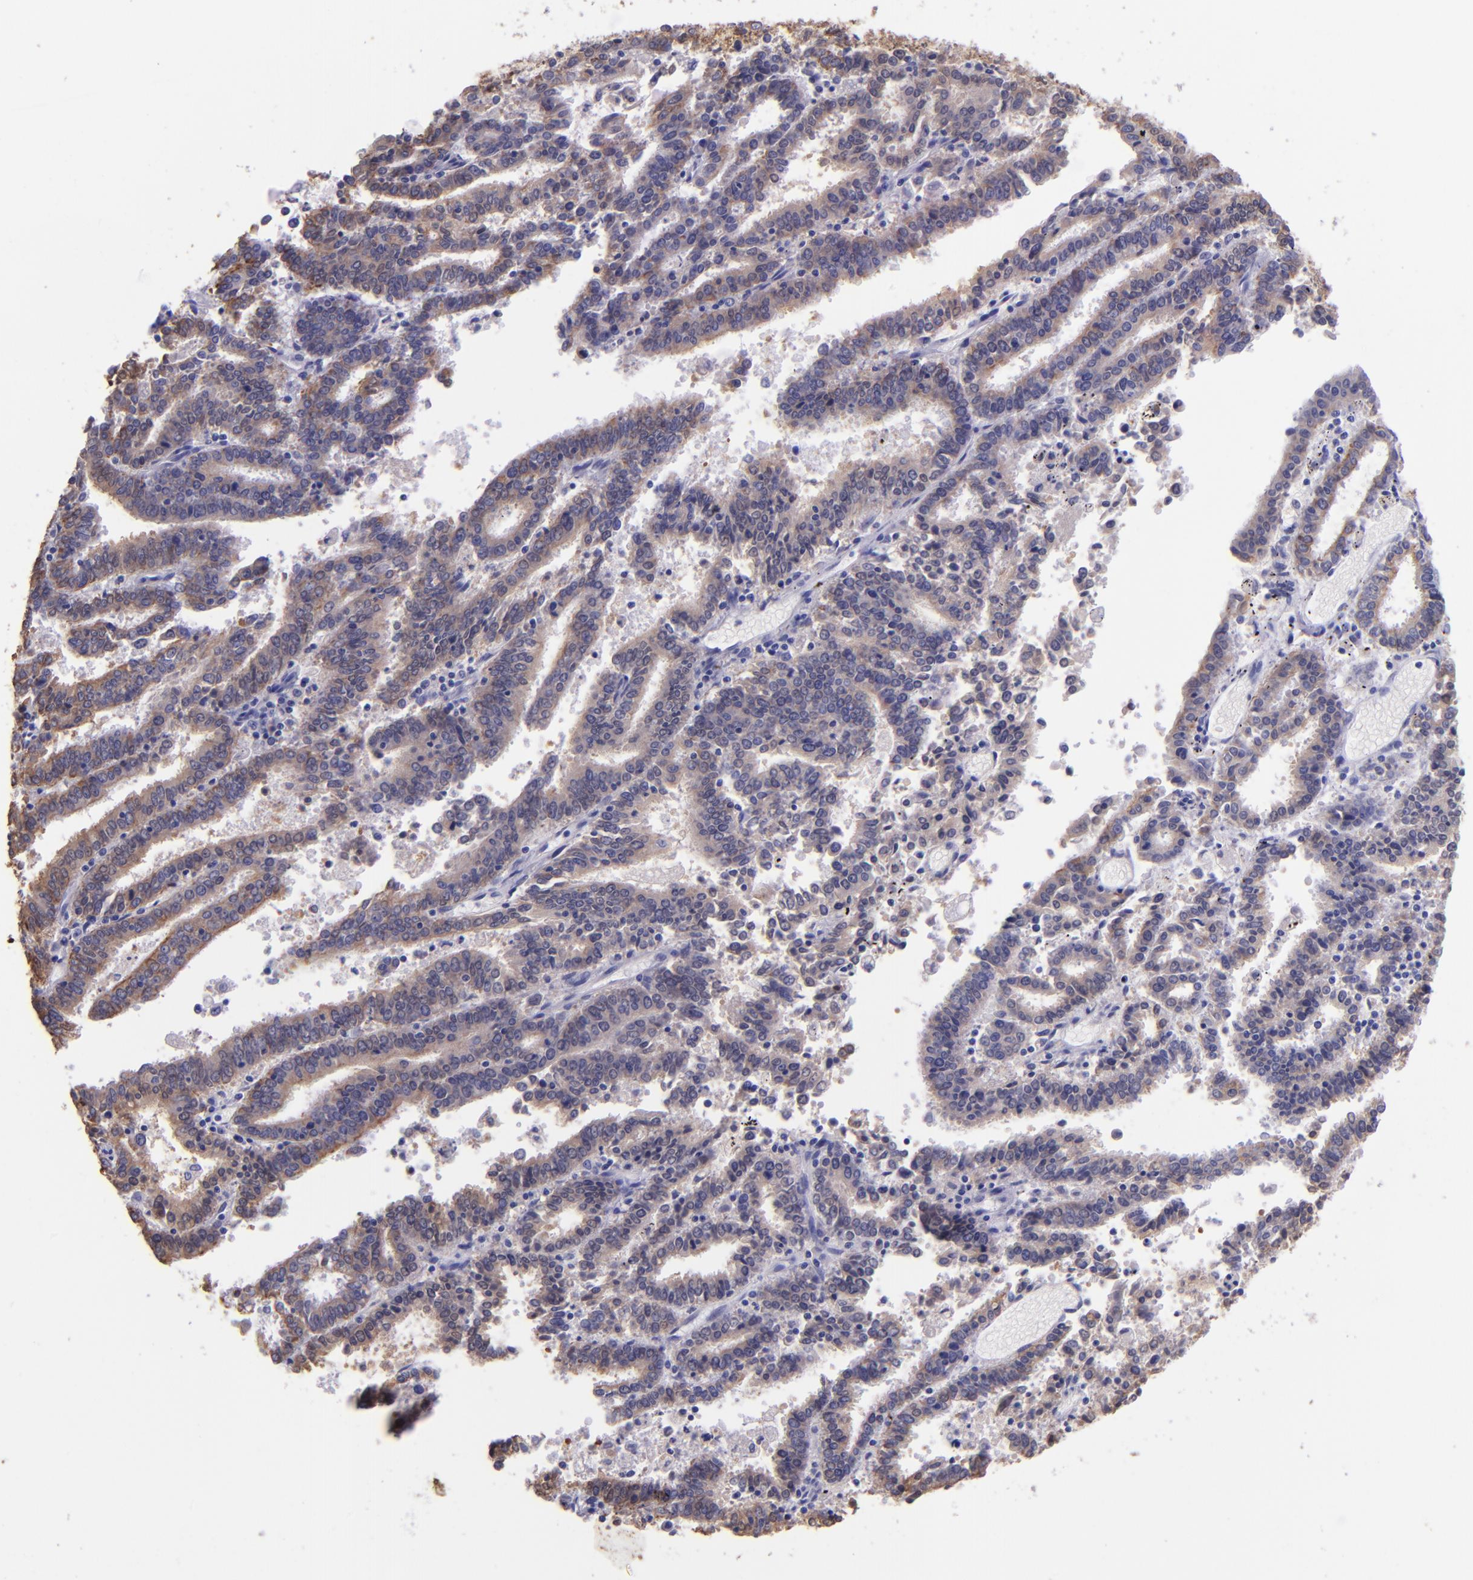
{"staining": {"intensity": "weak", "quantity": ">75%", "location": "cytoplasmic/membranous"}, "tissue": "endometrial cancer", "cell_type": "Tumor cells", "image_type": "cancer", "snomed": [{"axis": "morphology", "description": "Adenocarcinoma, NOS"}, {"axis": "topography", "description": "Uterus"}], "caption": "A brown stain highlights weak cytoplasmic/membranous expression of a protein in endometrial cancer tumor cells.", "gene": "KRT4", "patient": {"sex": "female", "age": 83}}